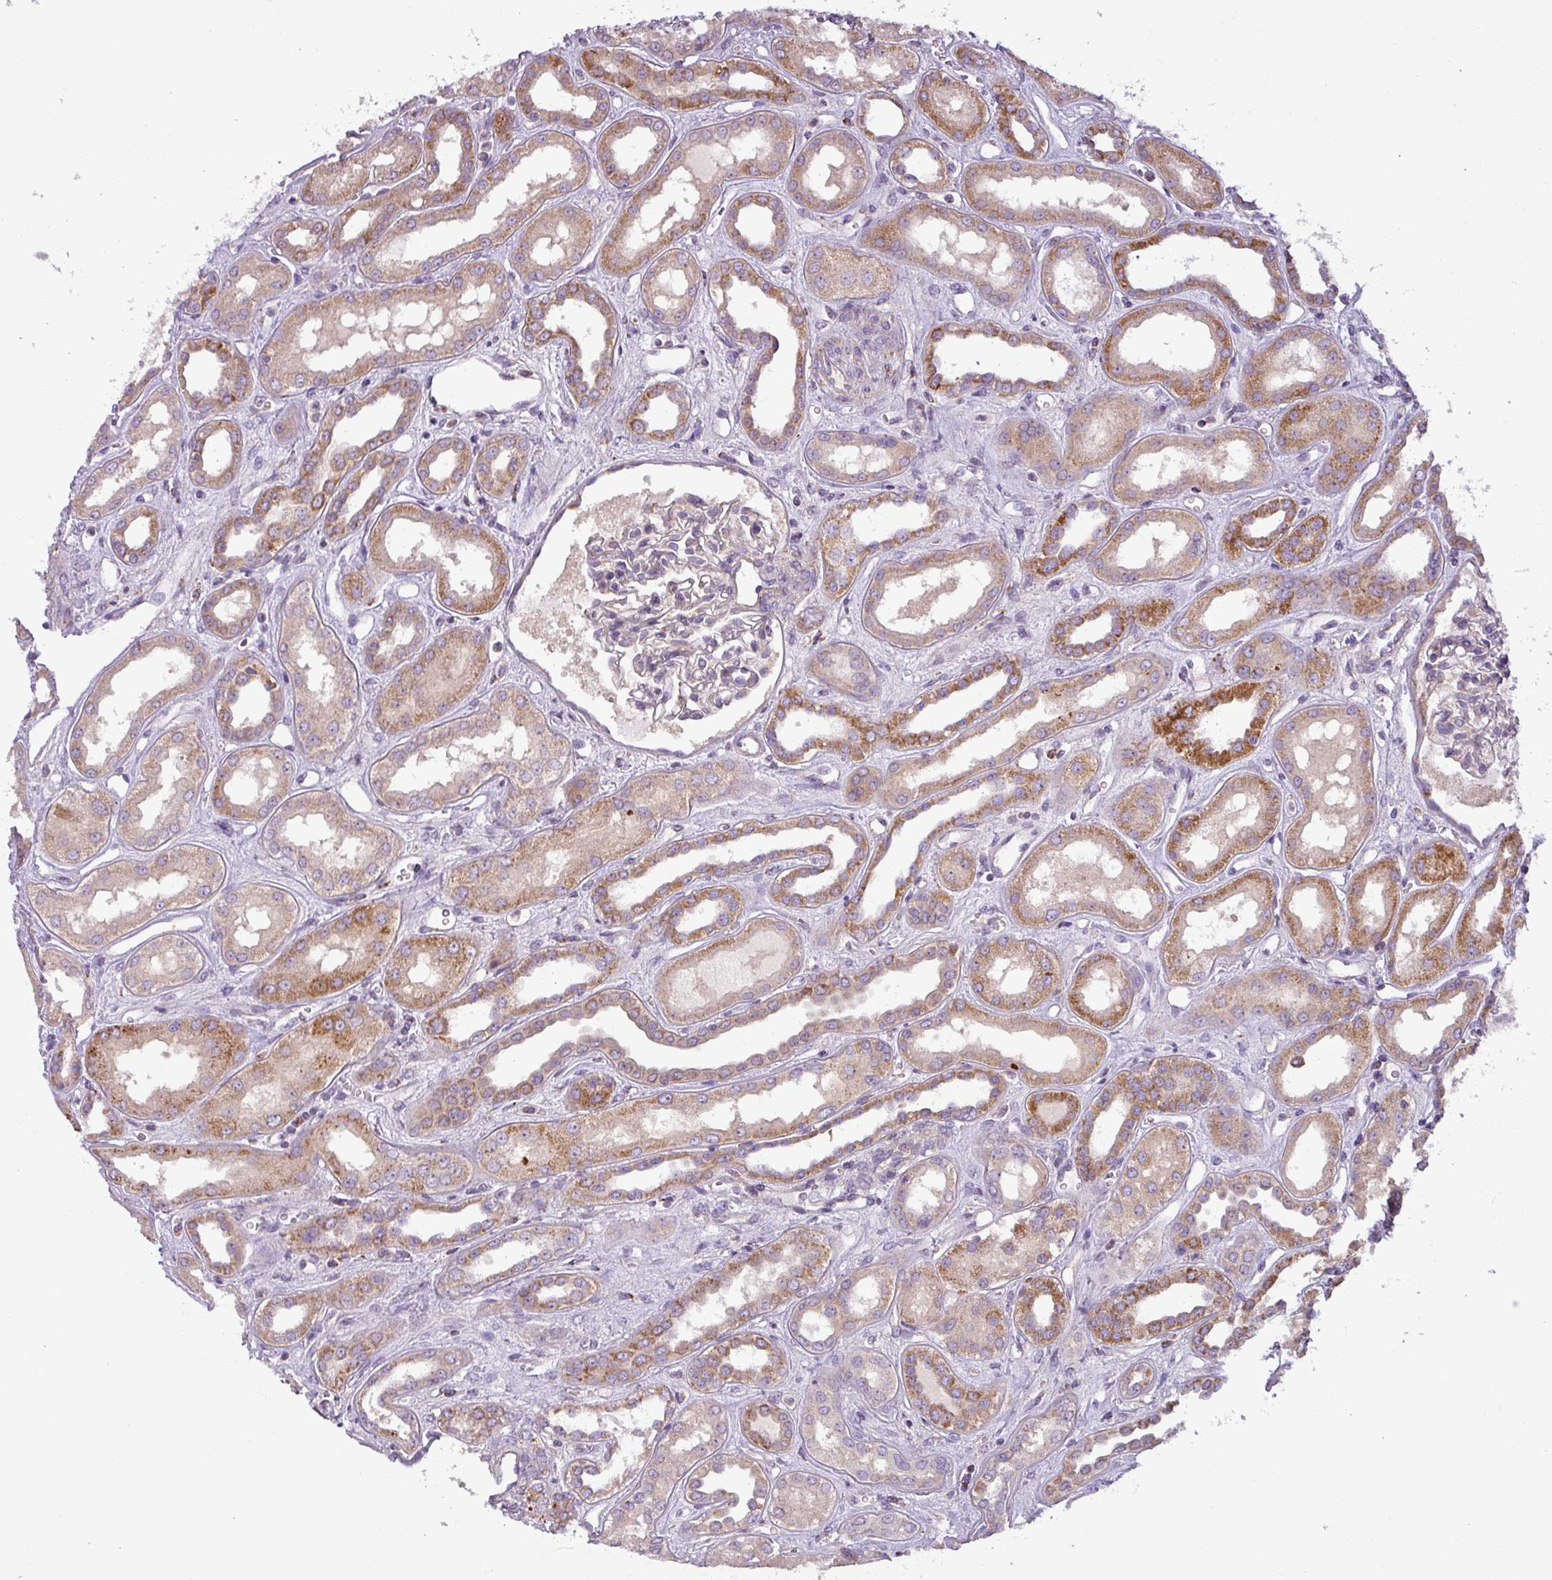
{"staining": {"intensity": "negative", "quantity": "none", "location": "none"}, "tissue": "kidney", "cell_type": "Cells in glomeruli", "image_type": "normal", "snomed": [{"axis": "morphology", "description": "Normal tissue, NOS"}, {"axis": "topography", "description": "Kidney"}], "caption": "Immunohistochemistry of benign human kidney exhibits no staining in cells in glomeruli.", "gene": "PNMA6A", "patient": {"sex": "male", "age": 59}}